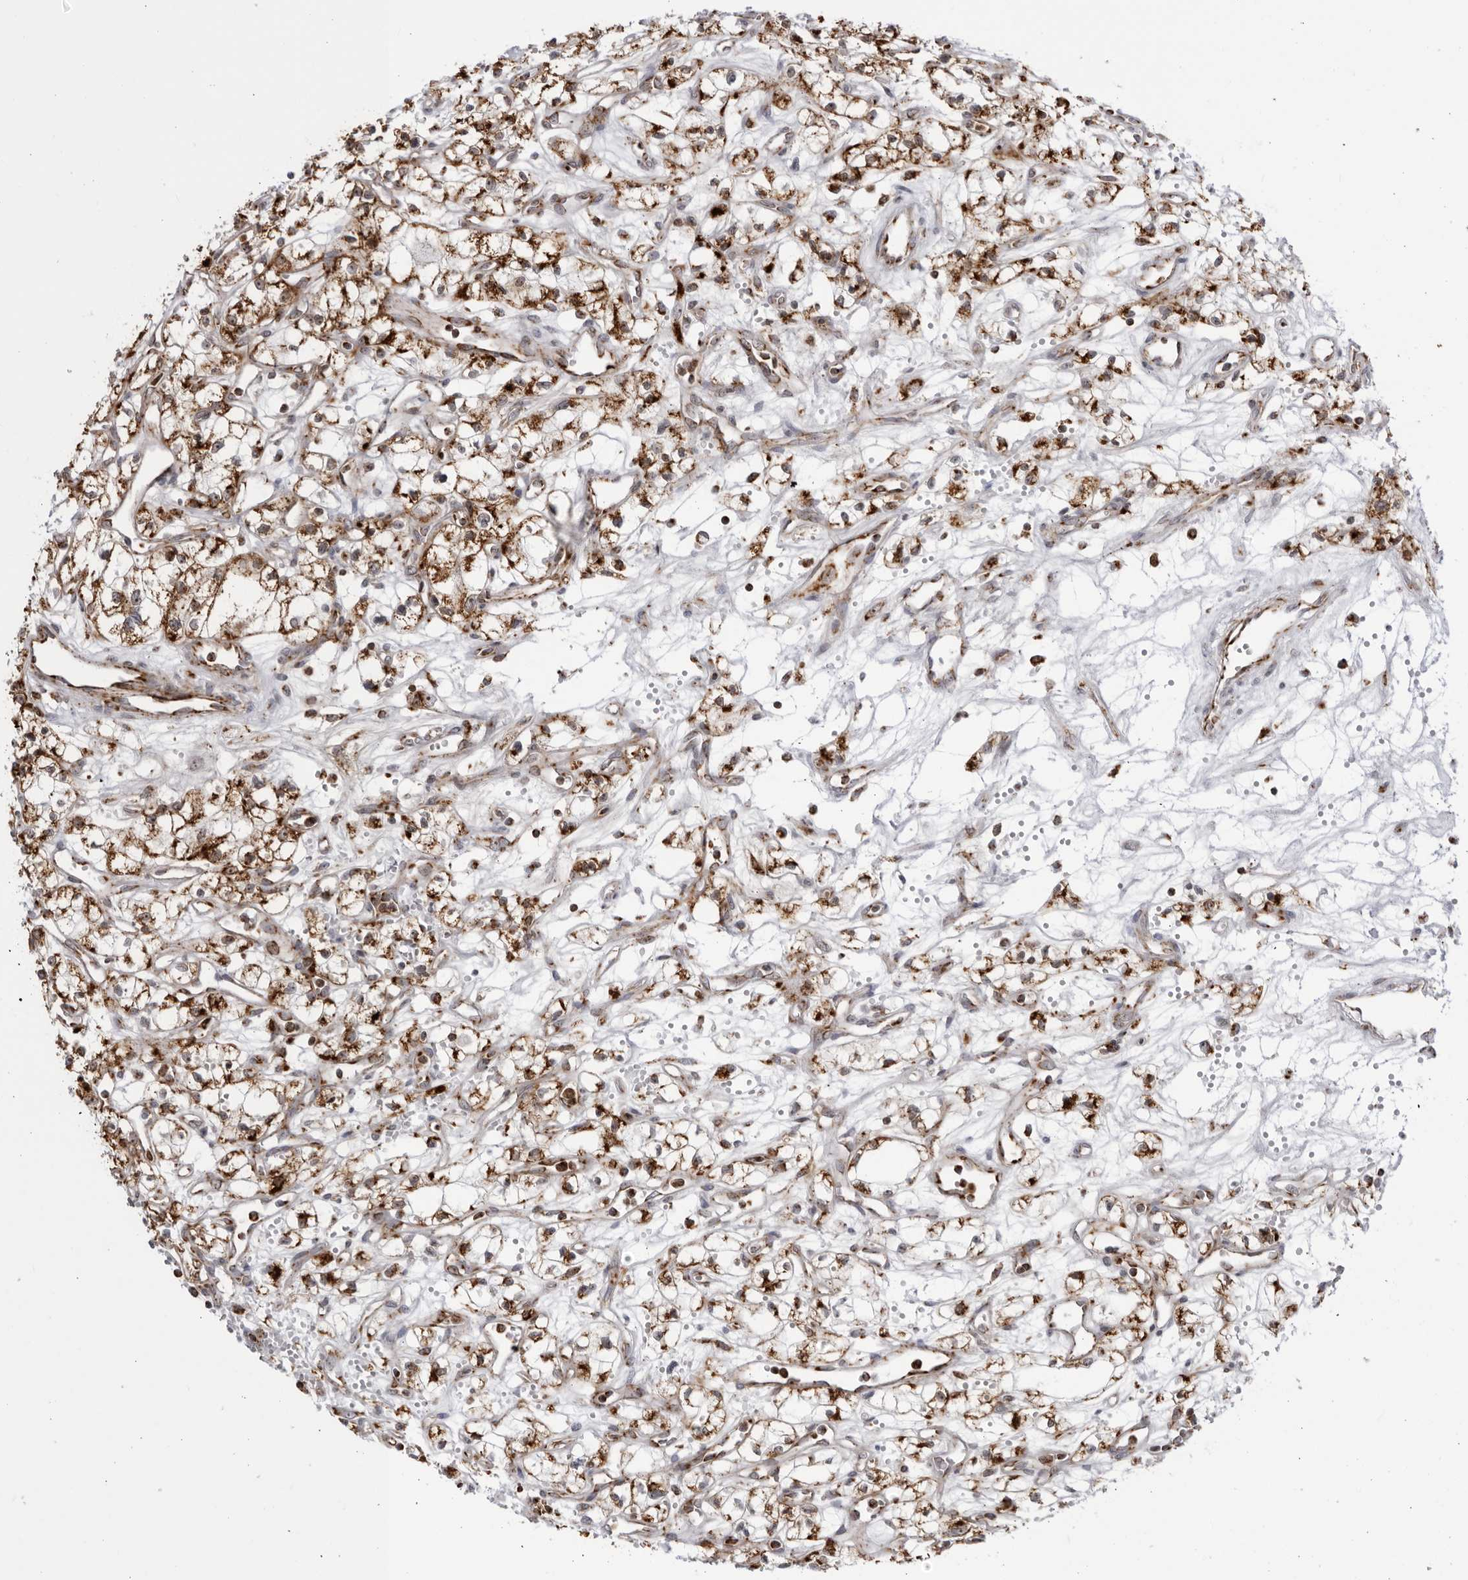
{"staining": {"intensity": "strong", "quantity": ">75%", "location": "cytoplasmic/membranous"}, "tissue": "renal cancer", "cell_type": "Tumor cells", "image_type": "cancer", "snomed": [{"axis": "morphology", "description": "Adenocarcinoma, NOS"}, {"axis": "topography", "description": "Kidney"}], "caption": "Protein staining by immunohistochemistry (IHC) demonstrates strong cytoplasmic/membranous expression in about >75% of tumor cells in renal cancer (adenocarcinoma).", "gene": "RBM34", "patient": {"sex": "male", "age": 59}}